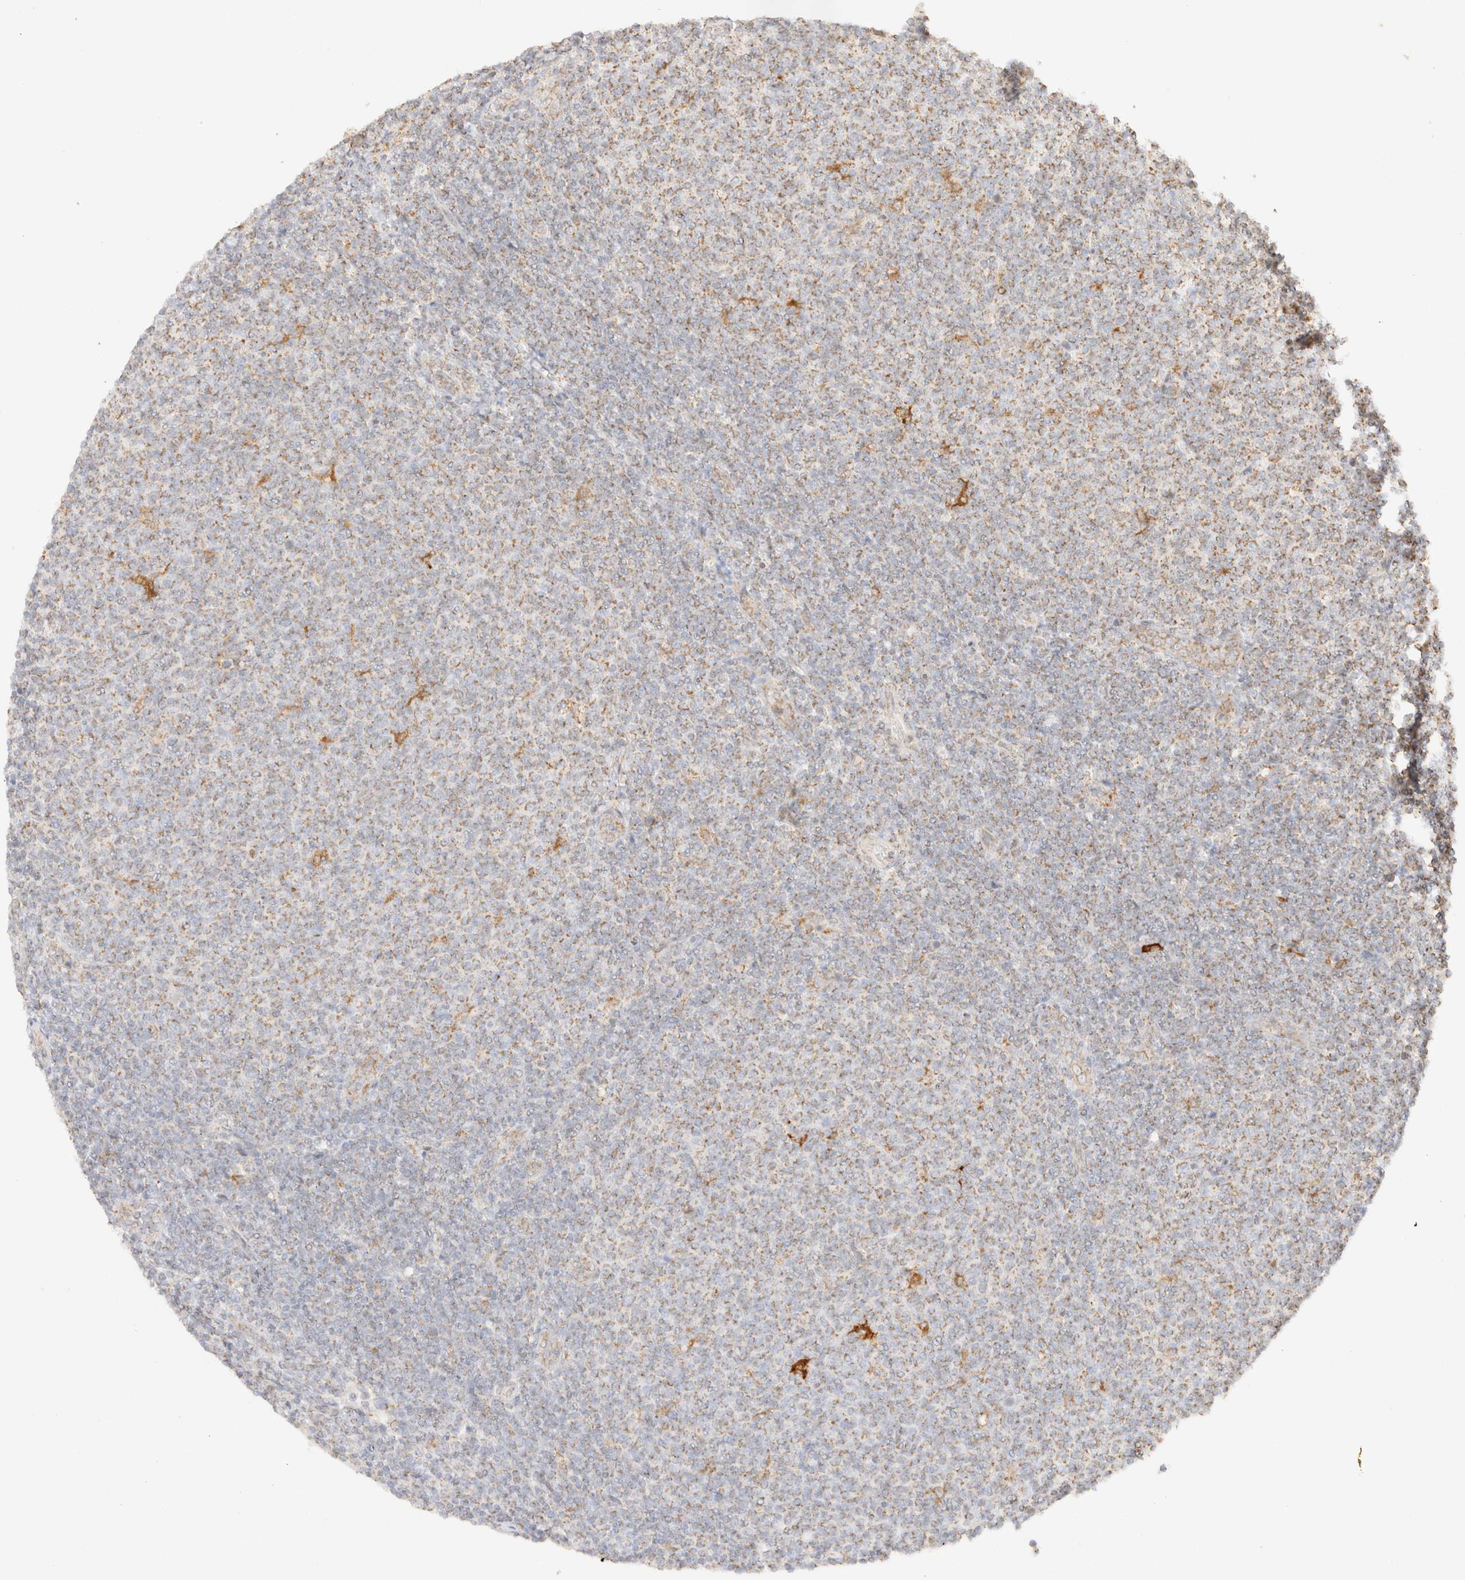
{"staining": {"intensity": "weak", "quantity": "25%-75%", "location": "cytoplasmic/membranous"}, "tissue": "lymphoma", "cell_type": "Tumor cells", "image_type": "cancer", "snomed": [{"axis": "morphology", "description": "Malignant lymphoma, non-Hodgkin's type, Low grade"}, {"axis": "topography", "description": "Lymph node"}], "caption": "Protein analysis of lymphoma tissue shows weak cytoplasmic/membranous expression in approximately 25%-75% of tumor cells.", "gene": "TACO1", "patient": {"sex": "male", "age": 66}}